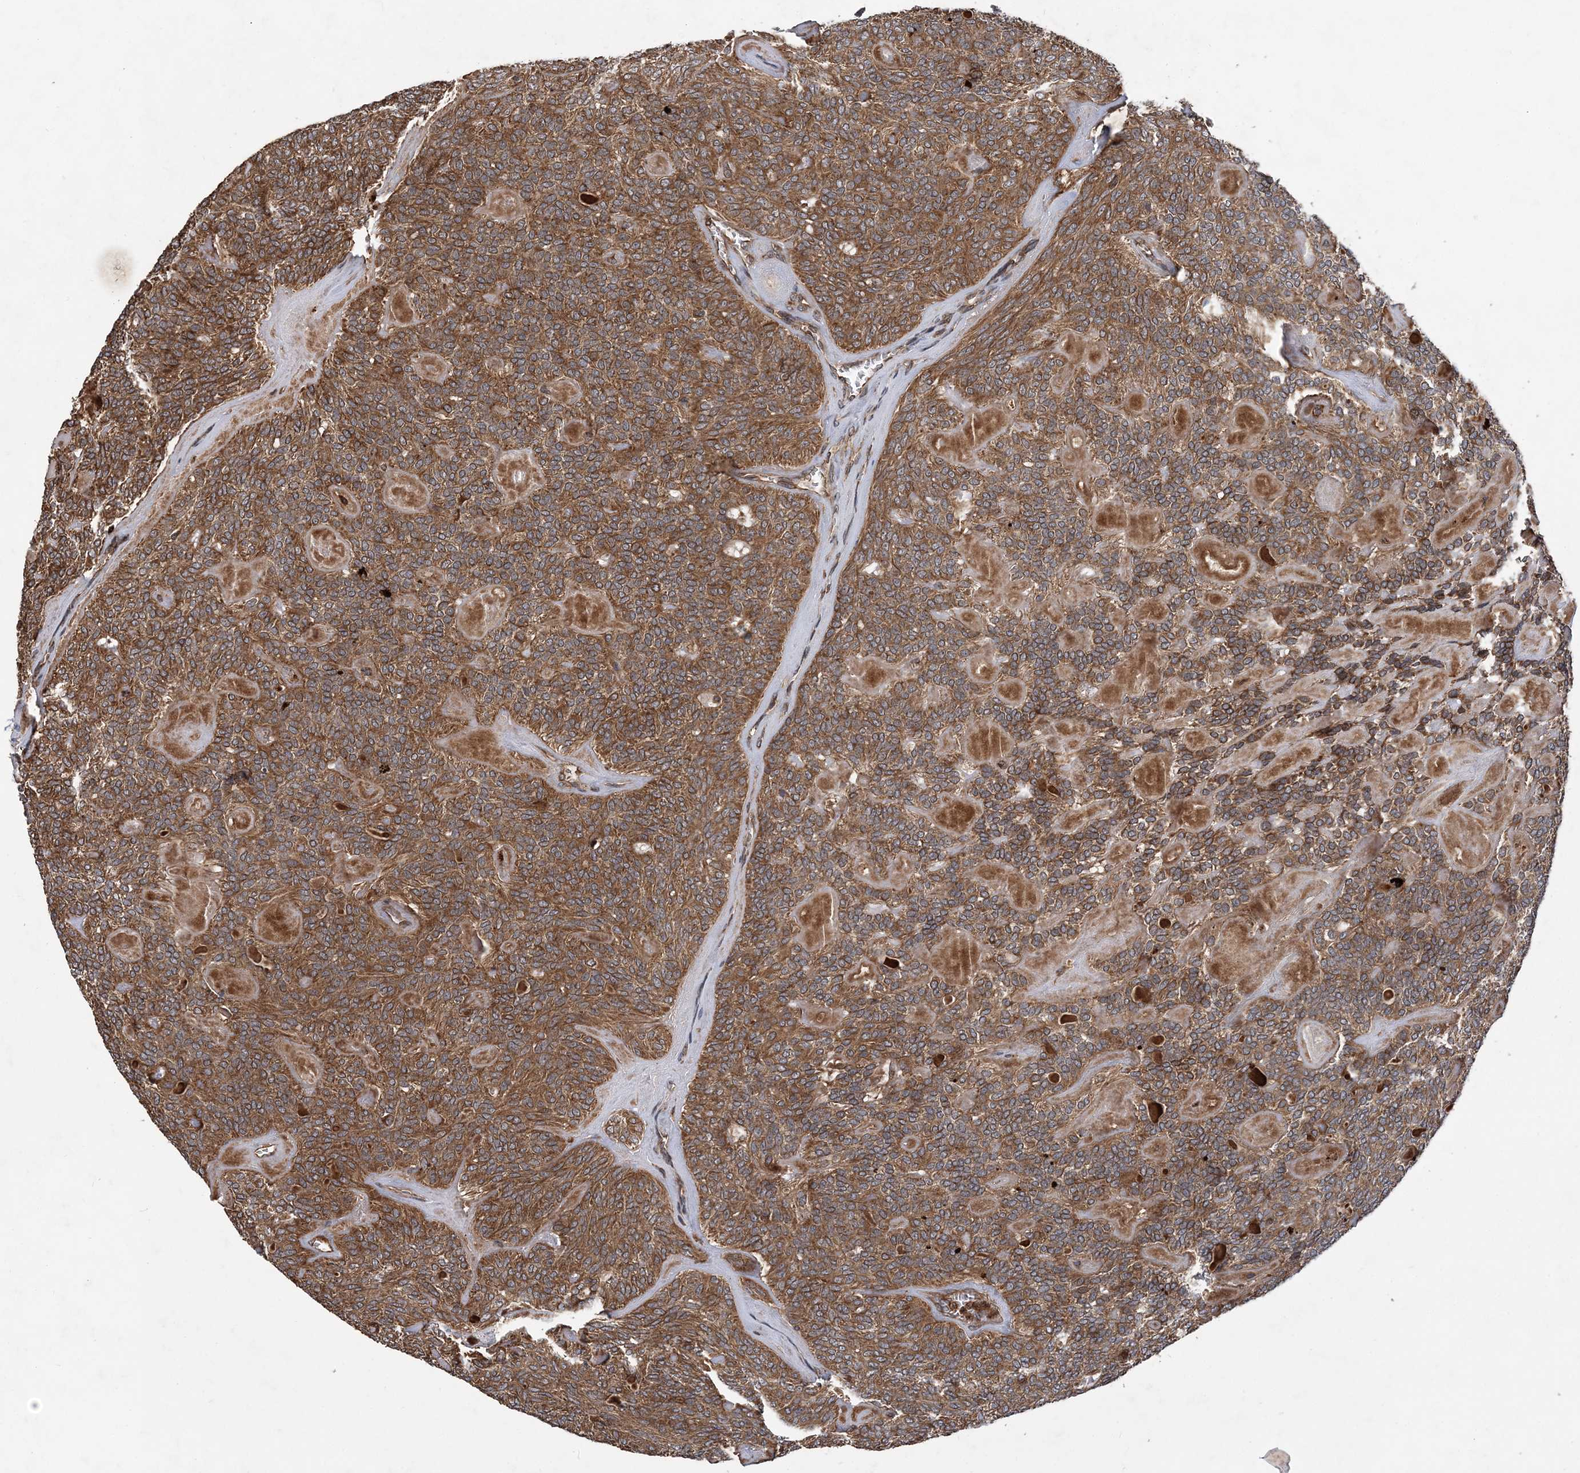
{"staining": {"intensity": "strong", "quantity": ">75%", "location": "cytoplasmic/membranous"}, "tissue": "head and neck cancer", "cell_type": "Tumor cells", "image_type": "cancer", "snomed": [{"axis": "morphology", "description": "Adenocarcinoma, NOS"}, {"axis": "topography", "description": "Head-Neck"}], "caption": "Immunohistochemical staining of human adenocarcinoma (head and neck) demonstrates high levels of strong cytoplasmic/membranous positivity in approximately >75% of tumor cells. The staining was performed using DAB to visualize the protein expression in brown, while the nuclei were stained in blue with hematoxylin (Magnification: 20x).", "gene": "ATG3", "patient": {"sex": "male", "age": 66}}